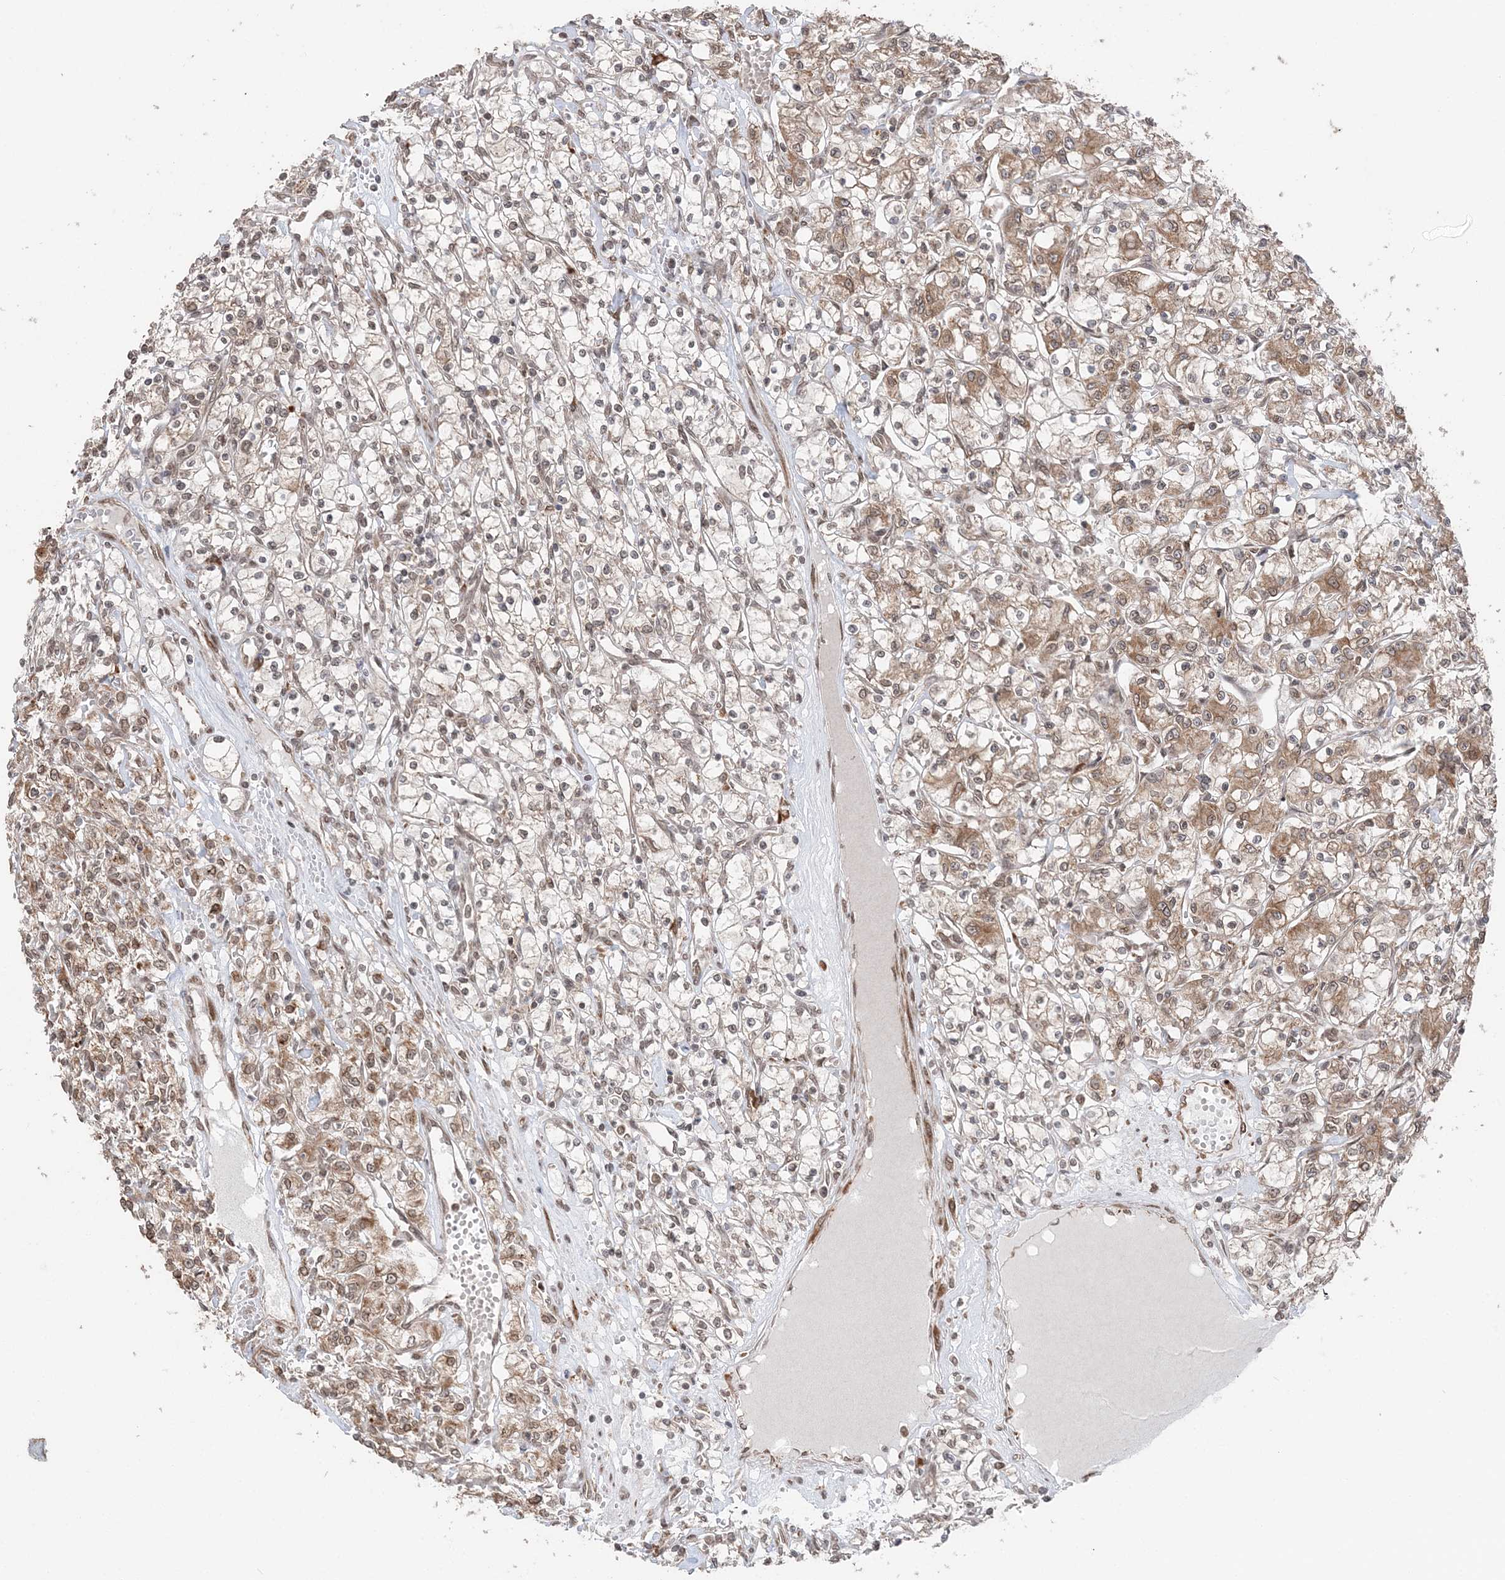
{"staining": {"intensity": "moderate", "quantity": "25%-75%", "location": "cytoplasmic/membranous"}, "tissue": "renal cancer", "cell_type": "Tumor cells", "image_type": "cancer", "snomed": [{"axis": "morphology", "description": "Adenocarcinoma, NOS"}, {"axis": "topography", "description": "Kidney"}], "caption": "Adenocarcinoma (renal) stained with a brown dye reveals moderate cytoplasmic/membranous positive staining in about 25%-75% of tumor cells.", "gene": "TMED10", "patient": {"sex": "female", "age": 59}}